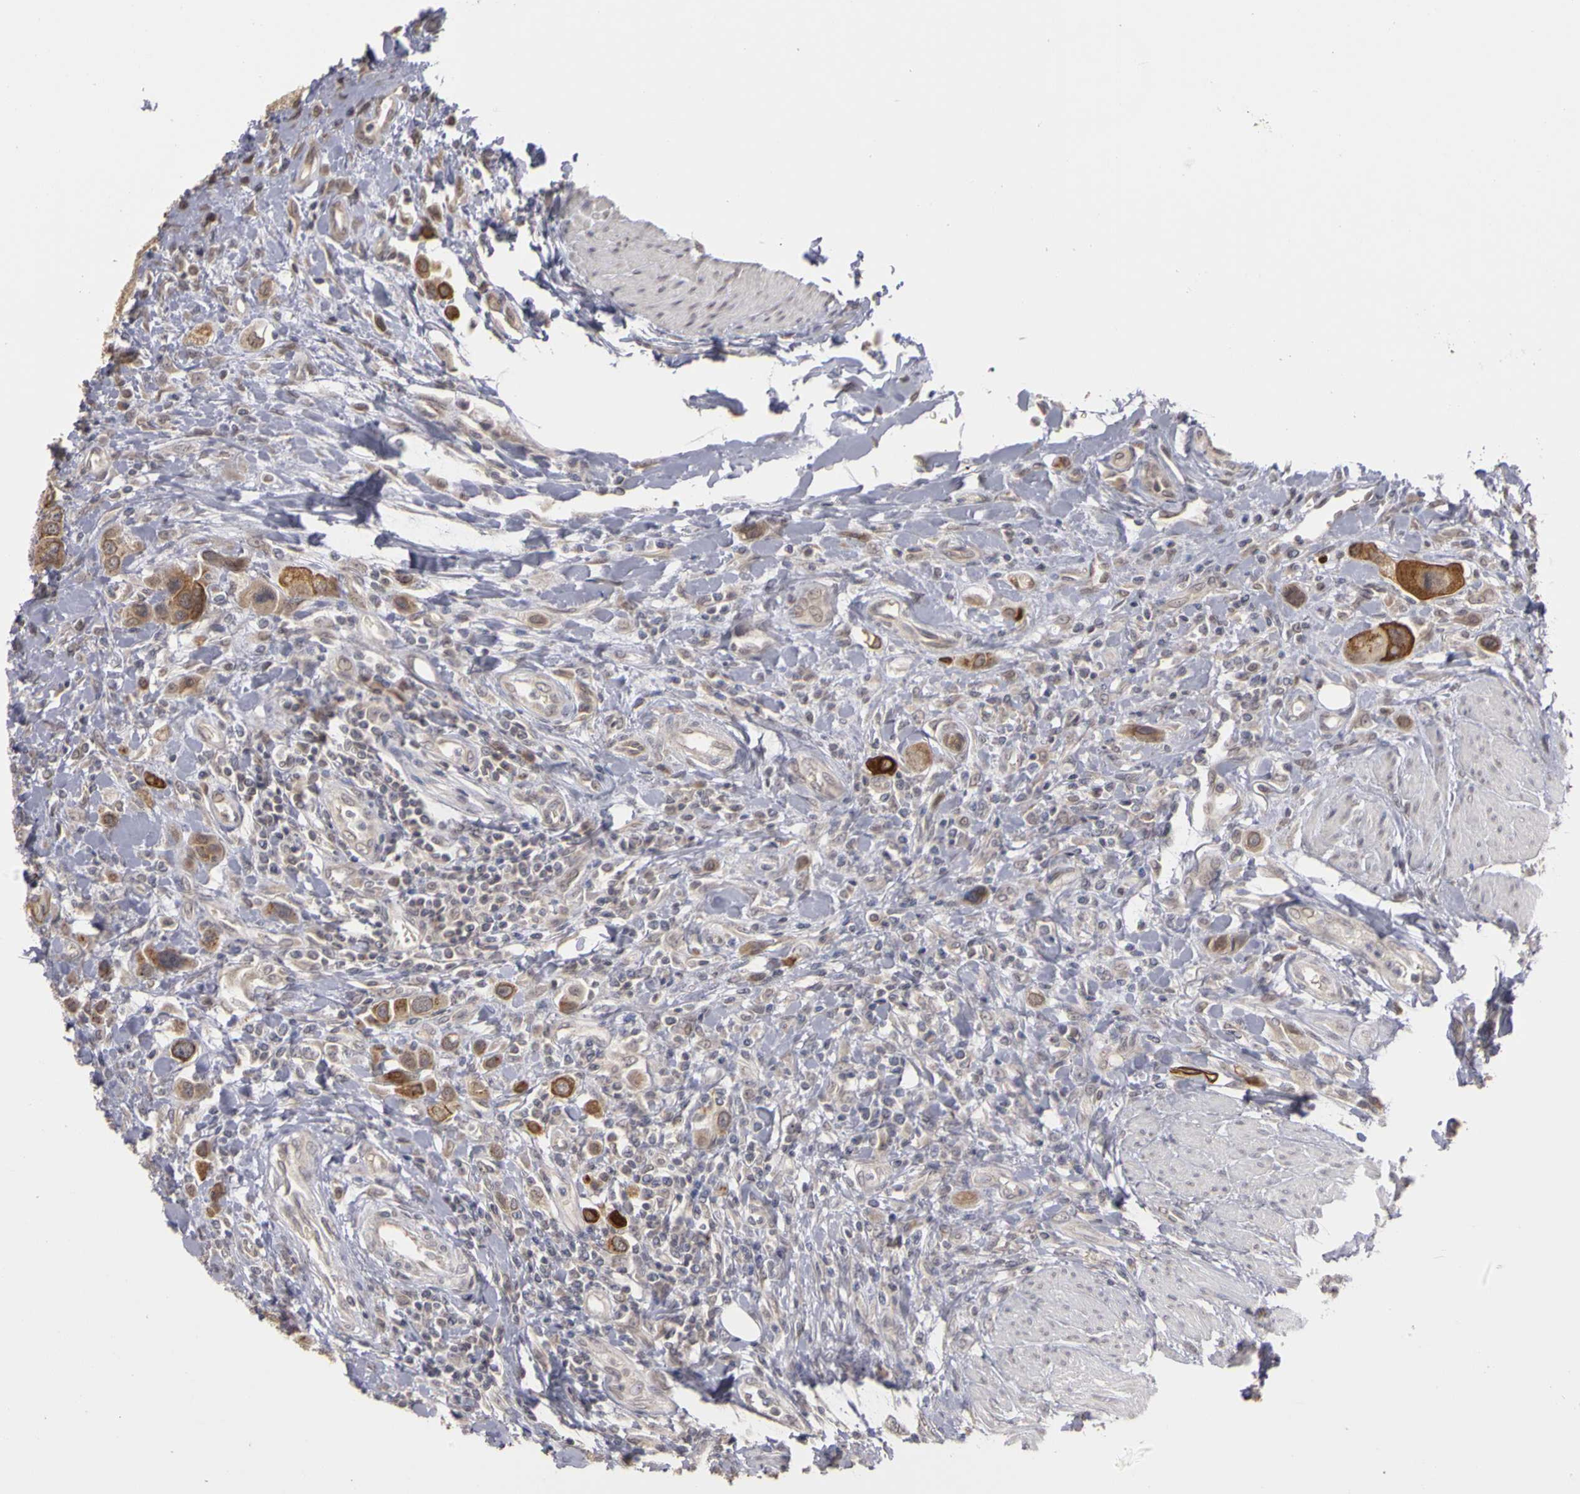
{"staining": {"intensity": "strong", "quantity": ">75%", "location": "cytoplasmic/membranous"}, "tissue": "urothelial cancer", "cell_type": "Tumor cells", "image_type": "cancer", "snomed": [{"axis": "morphology", "description": "Urothelial carcinoma, High grade"}, {"axis": "topography", "description": "Urinary bladder"}], "caption": "Immunohistochemical staining of urothelial cancer demonstrates high levels of strong cytoplasmic/membranous protein positivity in about >75% of tumor cells. (Stains: DAB in brown, nuclei in blue, Microscopy: brightfield microscopy at high magnification).", "gene": "FRMD7", "patient": {"sex": "male", "age": 50}}